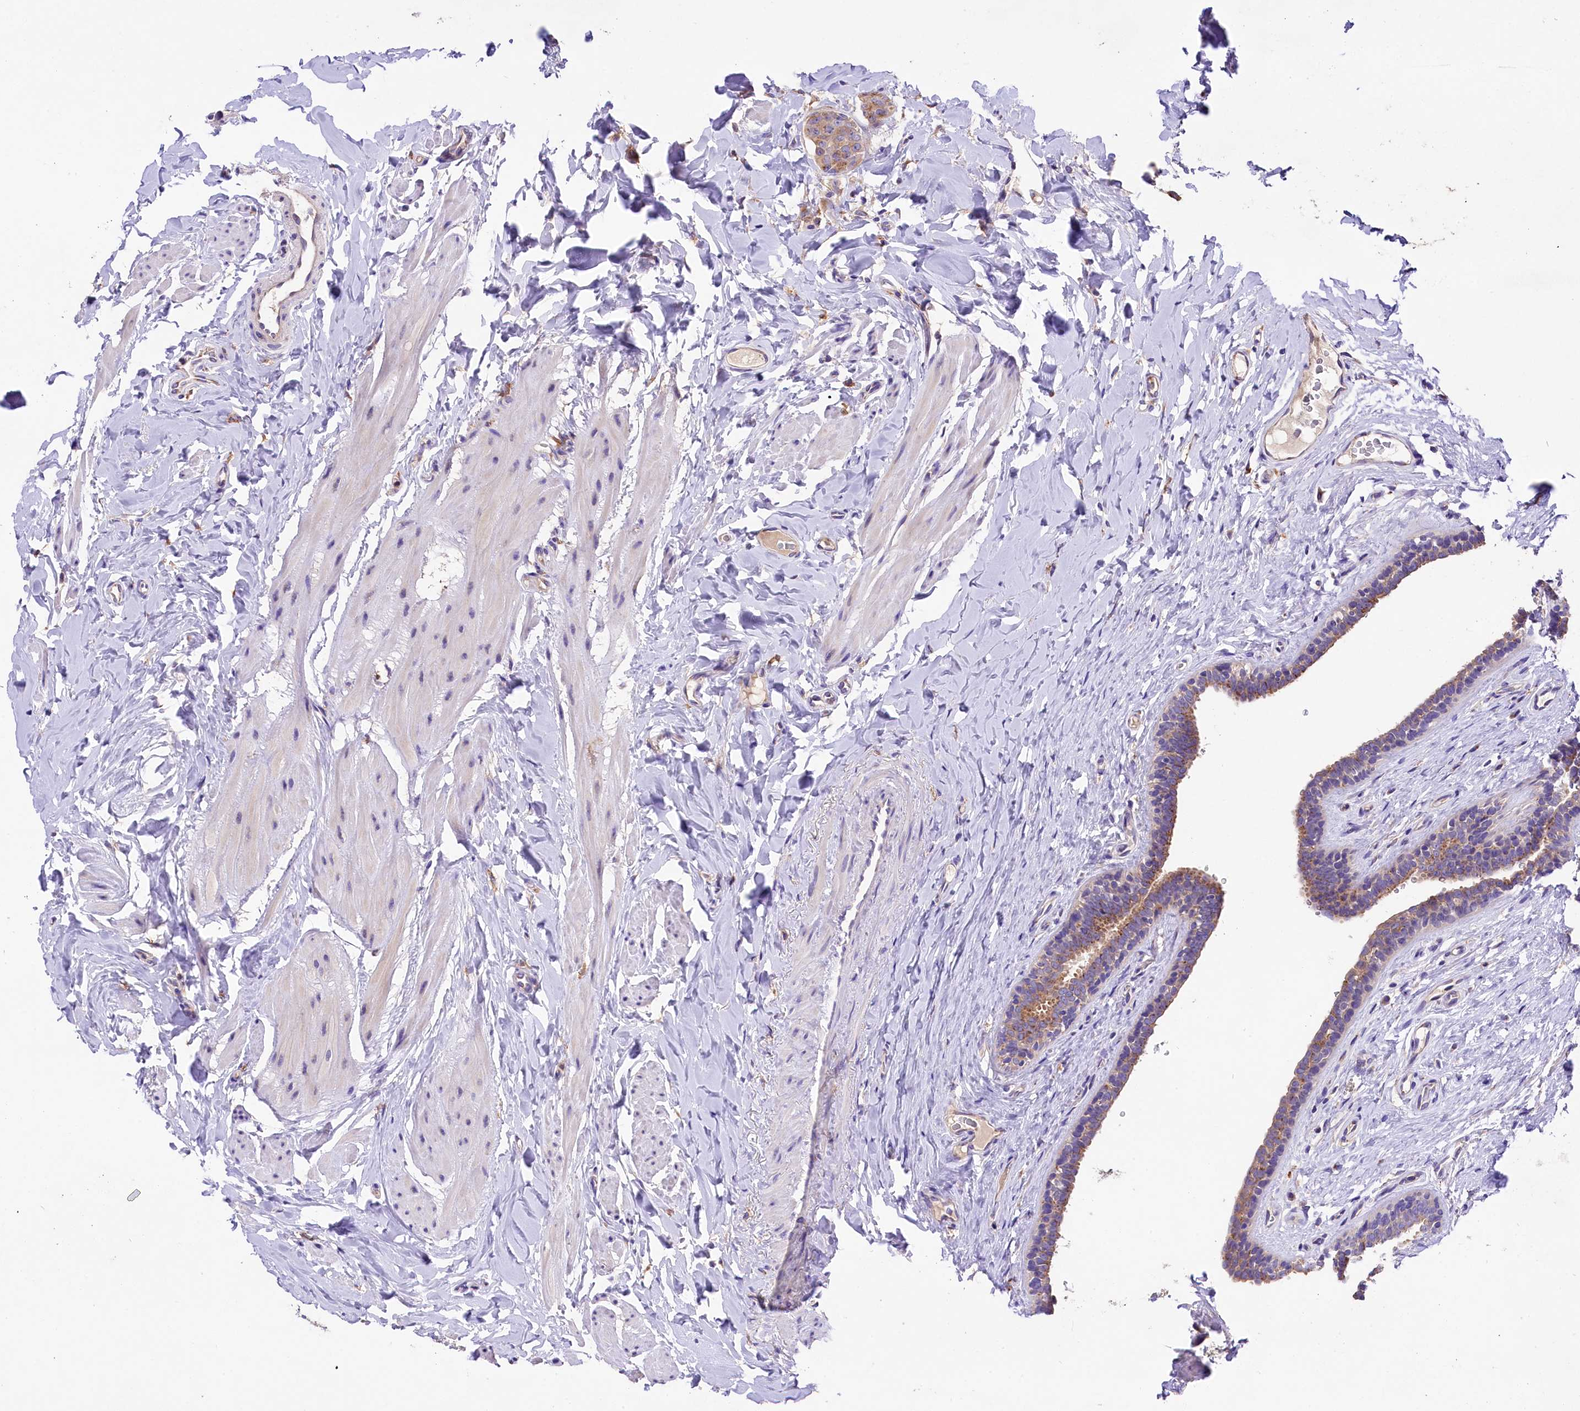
{"staining": {"intensity": "moderate", "quantity": "25%-75%", "location": "cytoplasmic/membranous"}, "tissue": "breast cancer", "cell_type": "Tumor cells", "image_type": "cancer", "snomed": [{"axis": "morphology", "description": "Duct carcinoma"}, {"axis": "topography", "description": "Breast"}], "caption": "Infiltrating ductal carcinoma (breast) stained for a protein exhibits moderate cytoplasmic/membranous positivity in tumor cells.", "gene": "PEMT", "patient": {"sex": "female", "age": 40}}